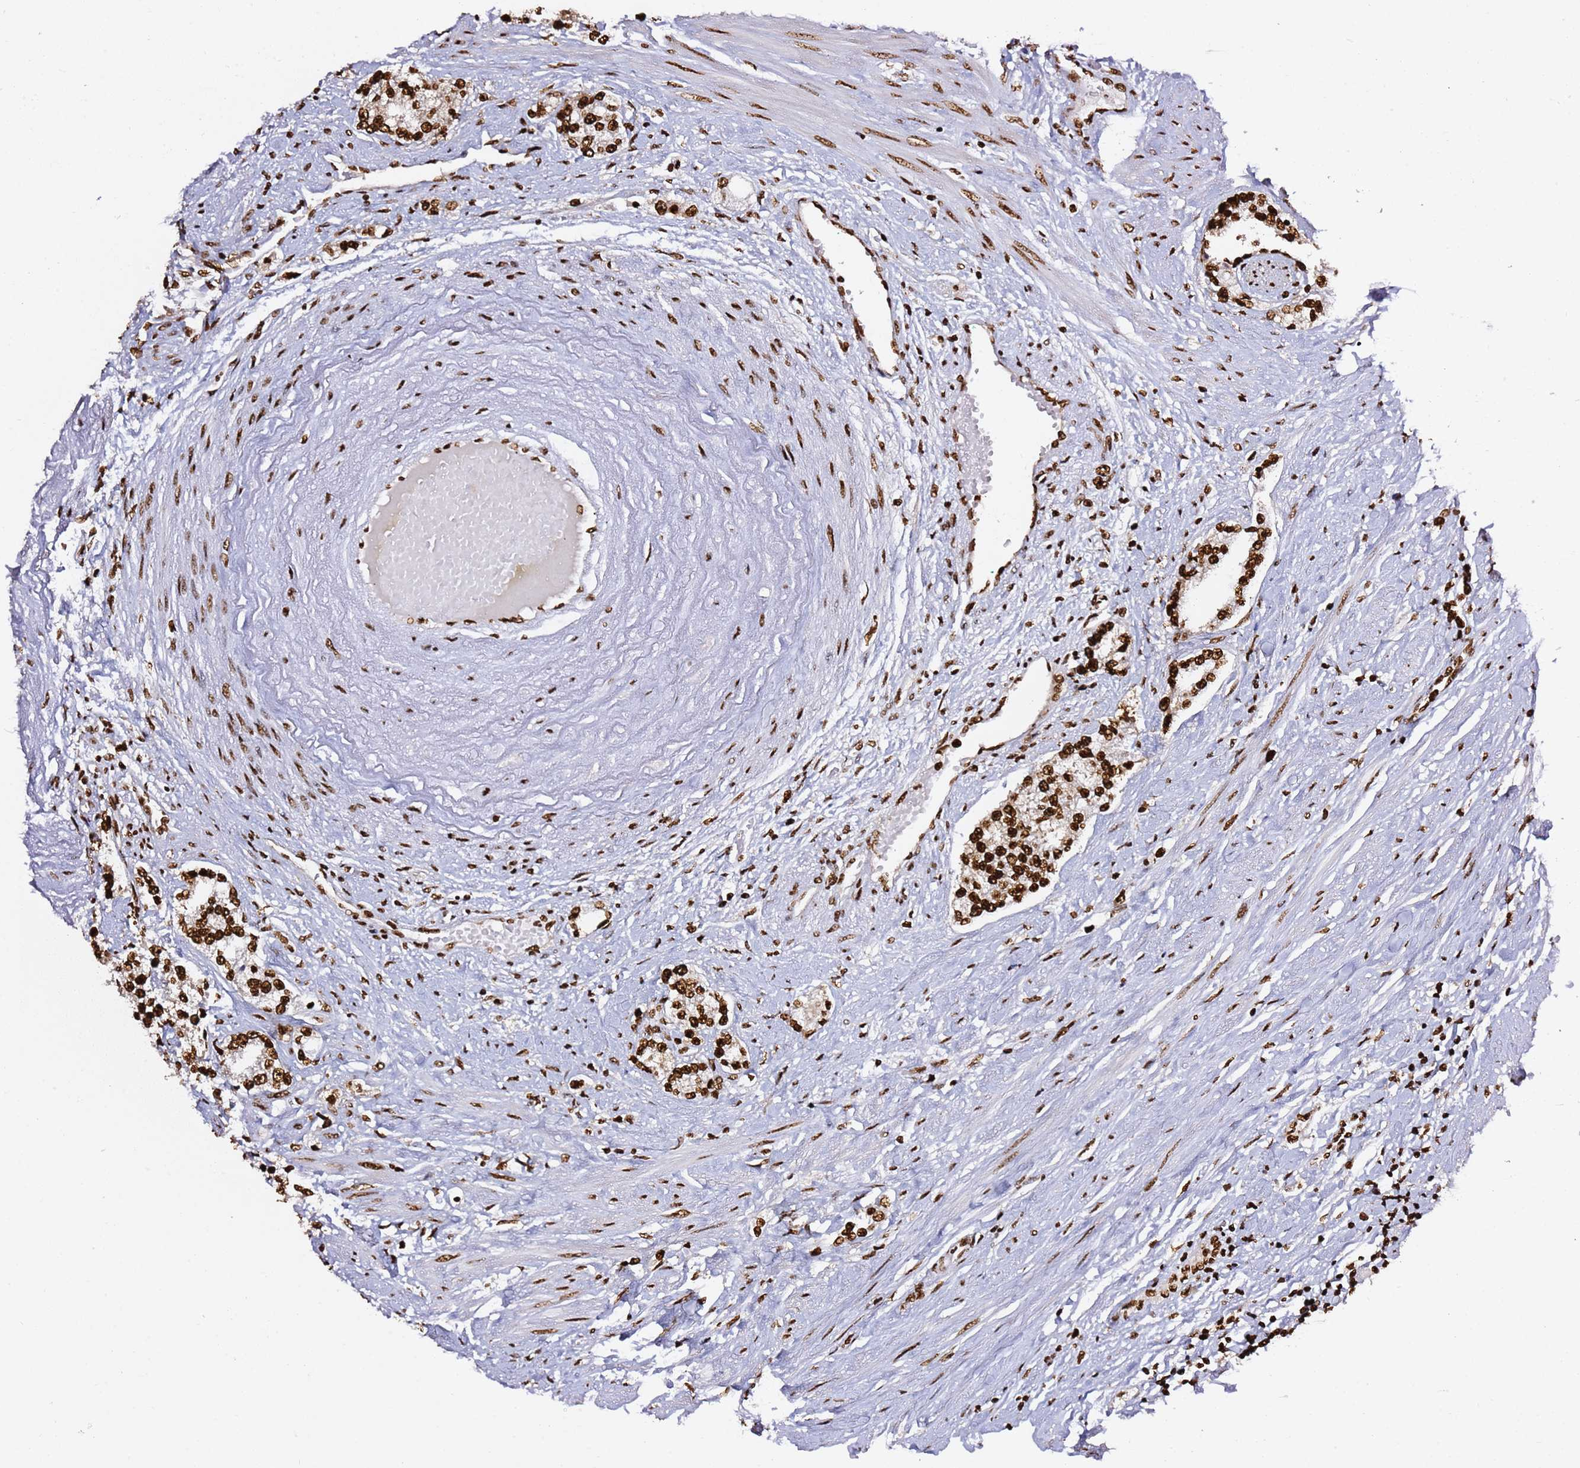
{"staining": {"intensity": "strong", "quantity": ">75%", "location": "nuclear"}, "tissue": "prostate cancer", "cell_type": "Tumor cells", "image_type": "cancer", "snomed": [{"axis": "morphology", "description": "Adenocarcinoma, High grade"}, {"axis": "topography", "description": "Prostate"}], "caption": "Immunohistochemistry photomicrograph of prostate cancer (adenocarcinoma (high-grade)) stained for a protein (brown), which shows high levels of strong nuclear staining in about >75% of tumor cells.", "gene": "C6orf226", "patient": {"sex": "male", "age": 64}}